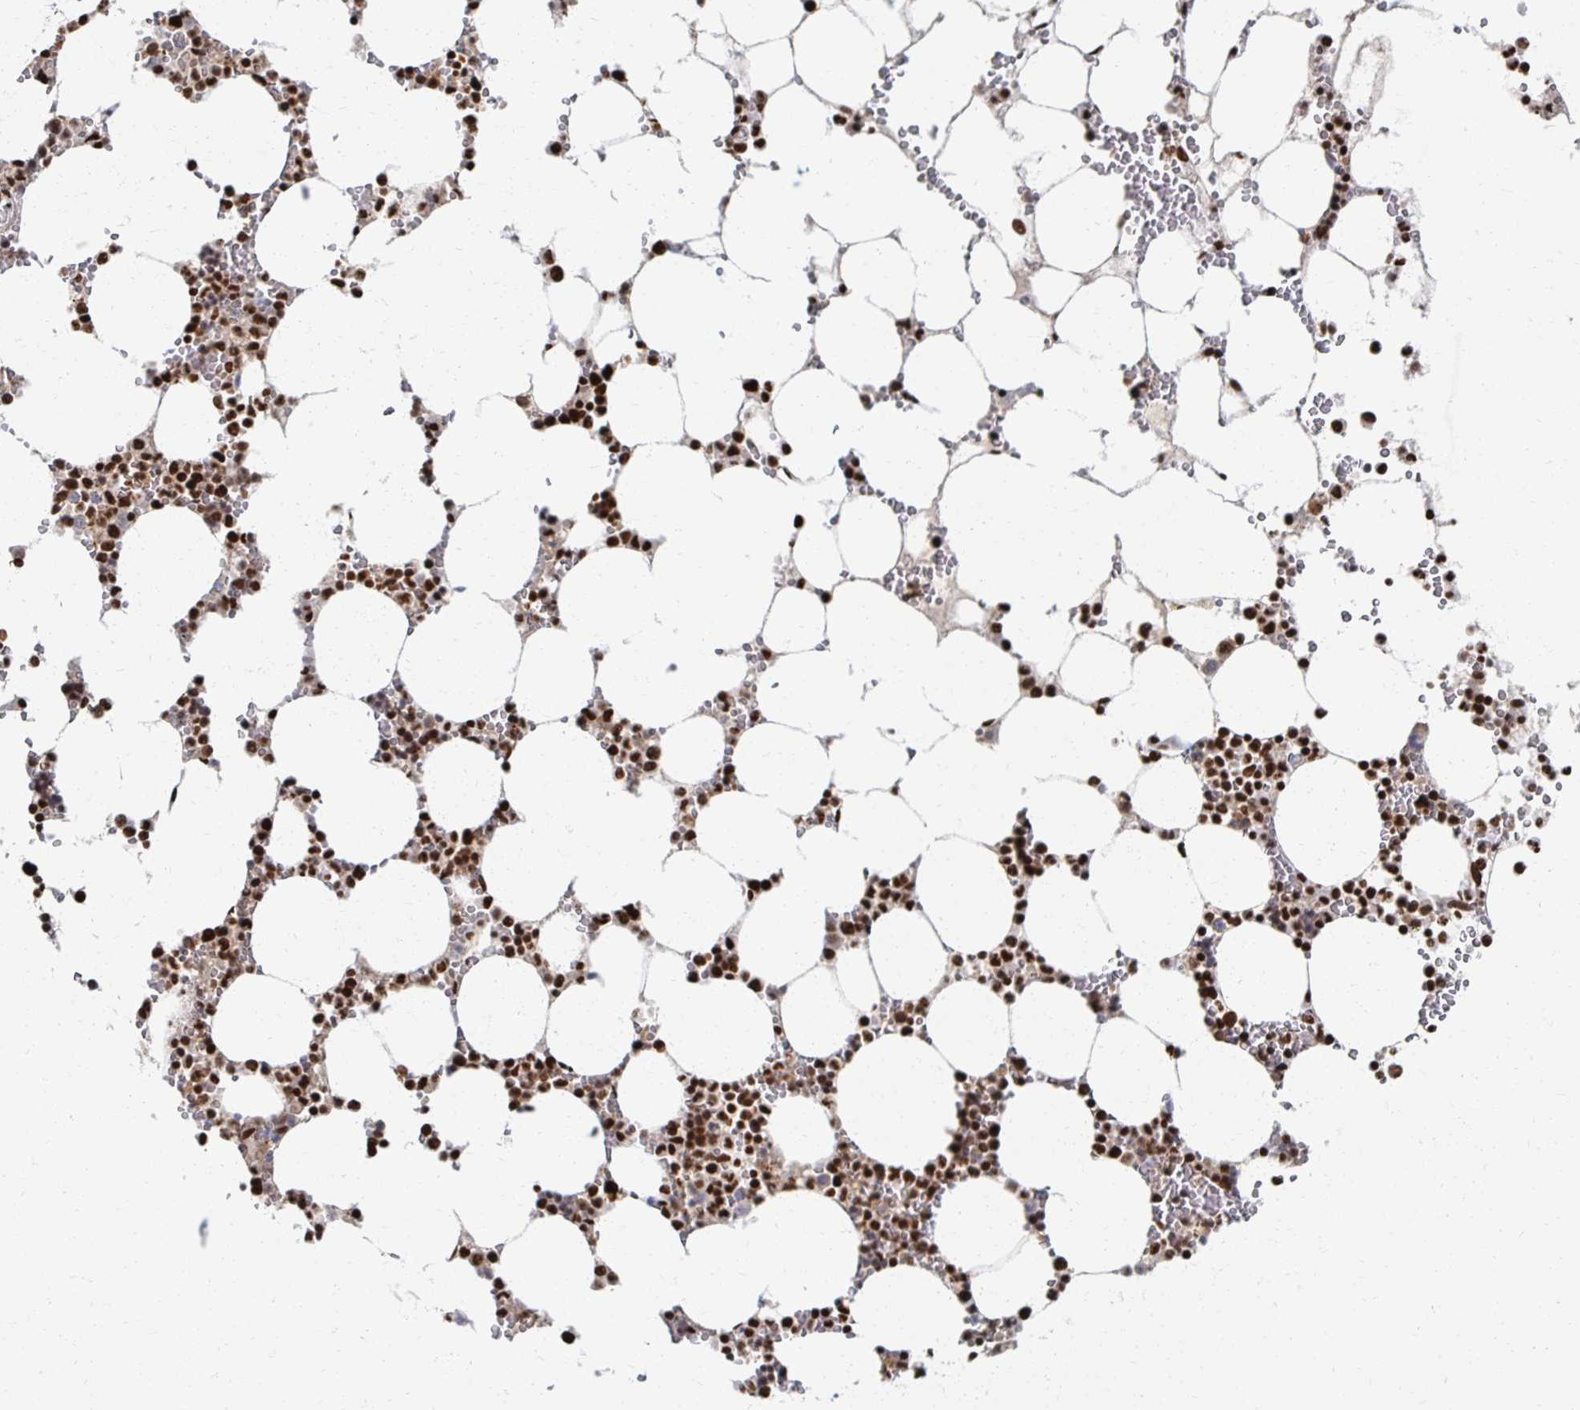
{"staining": {"intensity": "strong", "quantity": ">75%", "location": "nuclear"}, "tissue": "bone marrow", "cell_type": "Hematopoietic cells", "image_type": "normal", "snomed": [{"axis": "morphology", "description": "Normal tissue, NOS"}, {"axis": "topography", "description": "Bone marrow"}], "caption": "Protein expression analysis of normal human bone marrow reveals strong nuclear expression in about >75% of hematopoietic cells. The protein of interest is shown in brown color, while the nuclei are stained blue.", "gene": "RBBP4", "patient": {"sex": "male", "age": 64}}